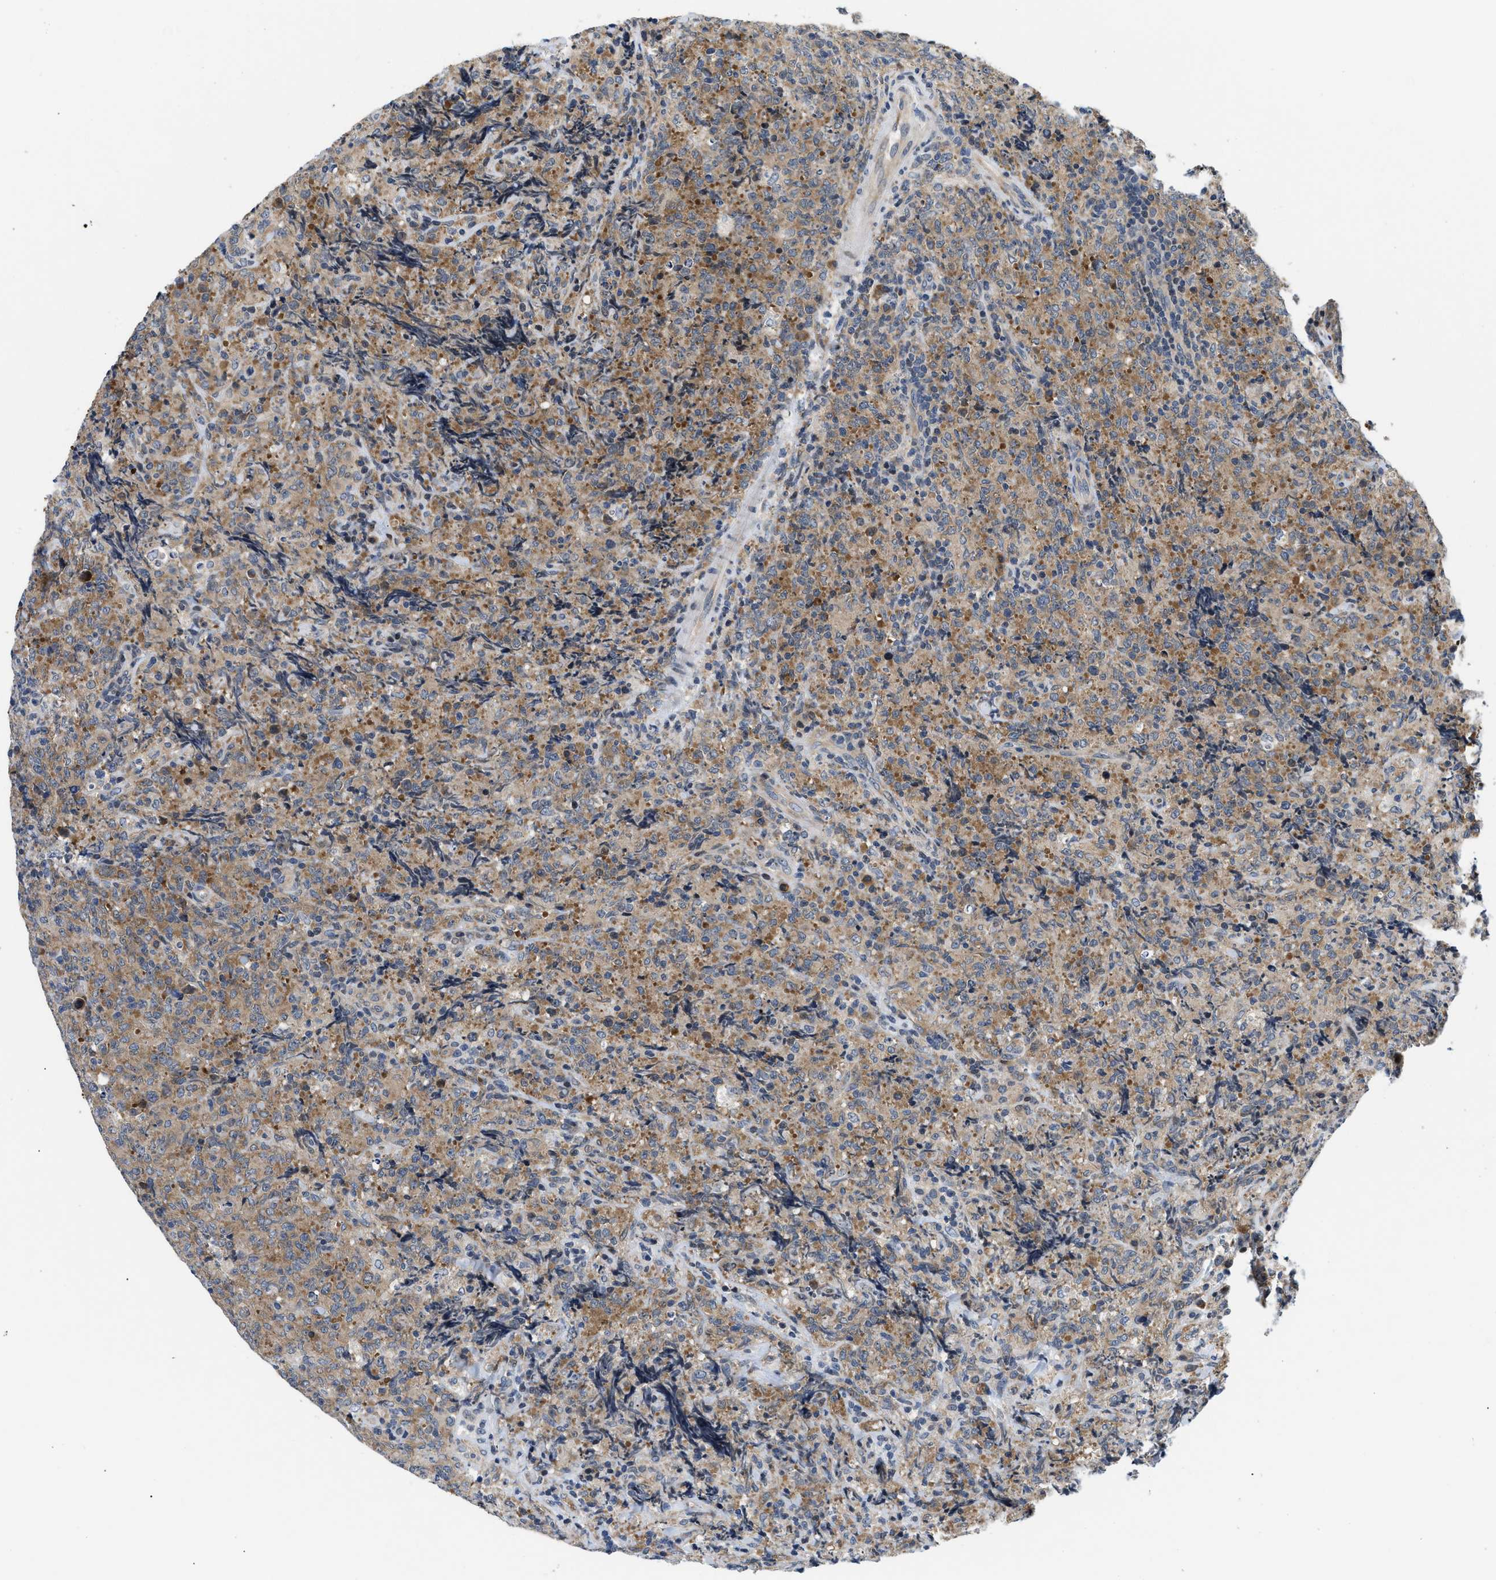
{"staining": {"intensity": "moderate", "quantity": "25%-75%", "location": "cytoplasmic/membranous"}, "tissue": "lymphoma", "cell_type": "Tumor cells", "image_type": "cancer", "snomed": [{"axis": "morphology", "description": "Malignant lymphoma, non-Hodgkin's type, High grade"}, {"axis": "topography", "description": "Tonsil"}], "caption": "Immunohistochemical staining of human high-grade malignant lymphoma, non-Hodgkin's type shows medium levels of moderate cytoplasmic/membranous protein expression in about 25%-75% of tumor cells. (IHC, brightfield microscopy, high magnification).", "gene": "IKBKE", "patient": {"sex": "female", "age": 36}}